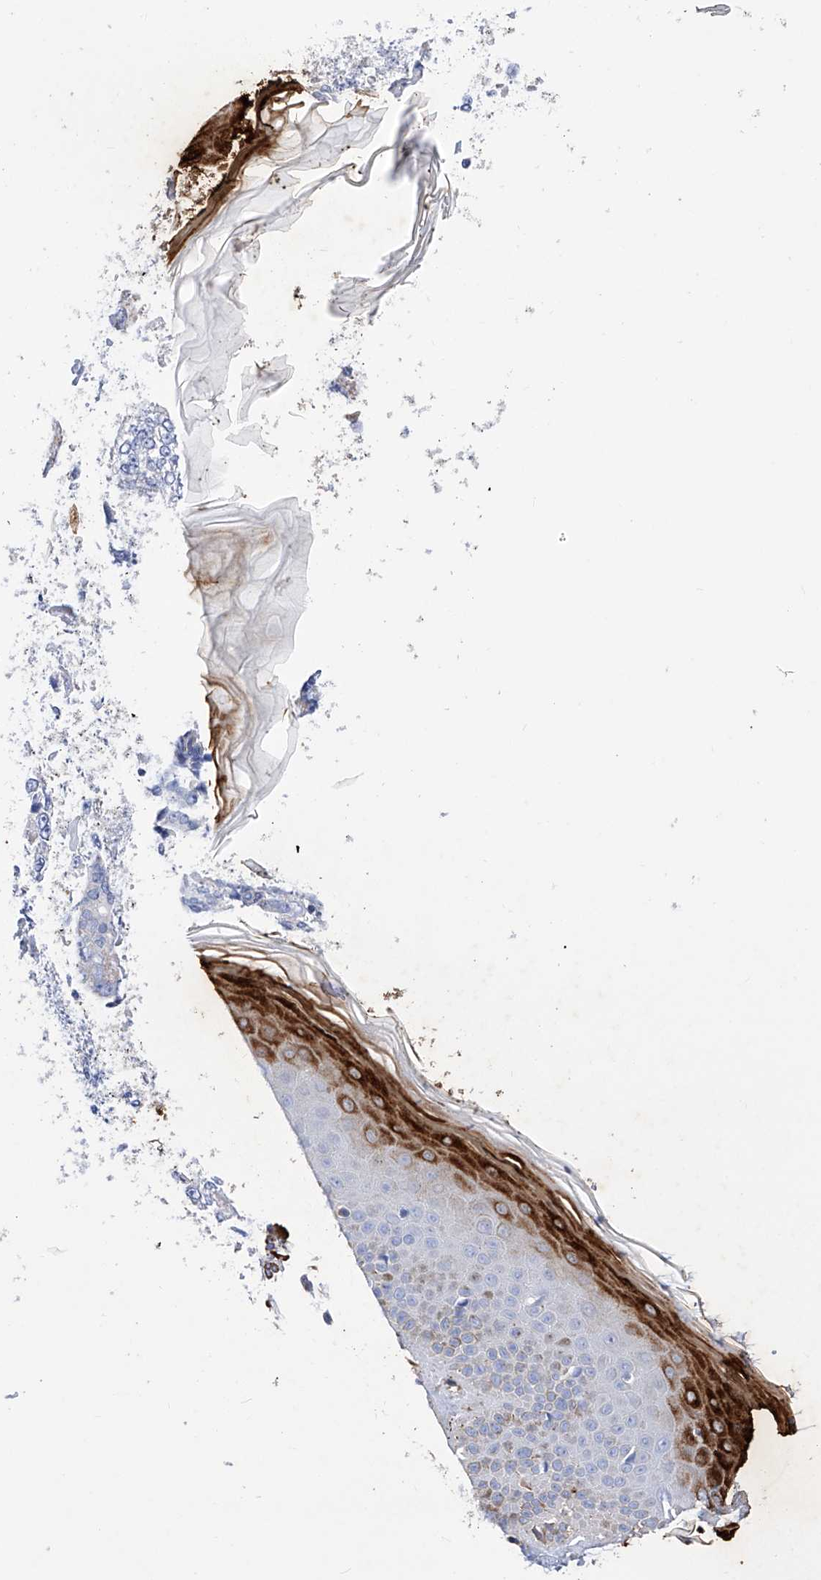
{"staining": {"intensity": "moderate", "quantity": ">75%", "location": "cytoplasmic/membranous"}, "tissue": "skin", "cell_type": "Fibroblasts", "image_type": "normal", "snomed": [{"axis": "morphology", "description": "Normal tissue, NOS"}, {"axis": "topography", "description": "Skin"}], "caption": "Brown immunohistochemical staining in normal skin shows moderate cytoplasmic/membranous staining in about >75% of fibroblasts.", "gene": "FLG", "patient": {"sex": "male", "age": 52}}